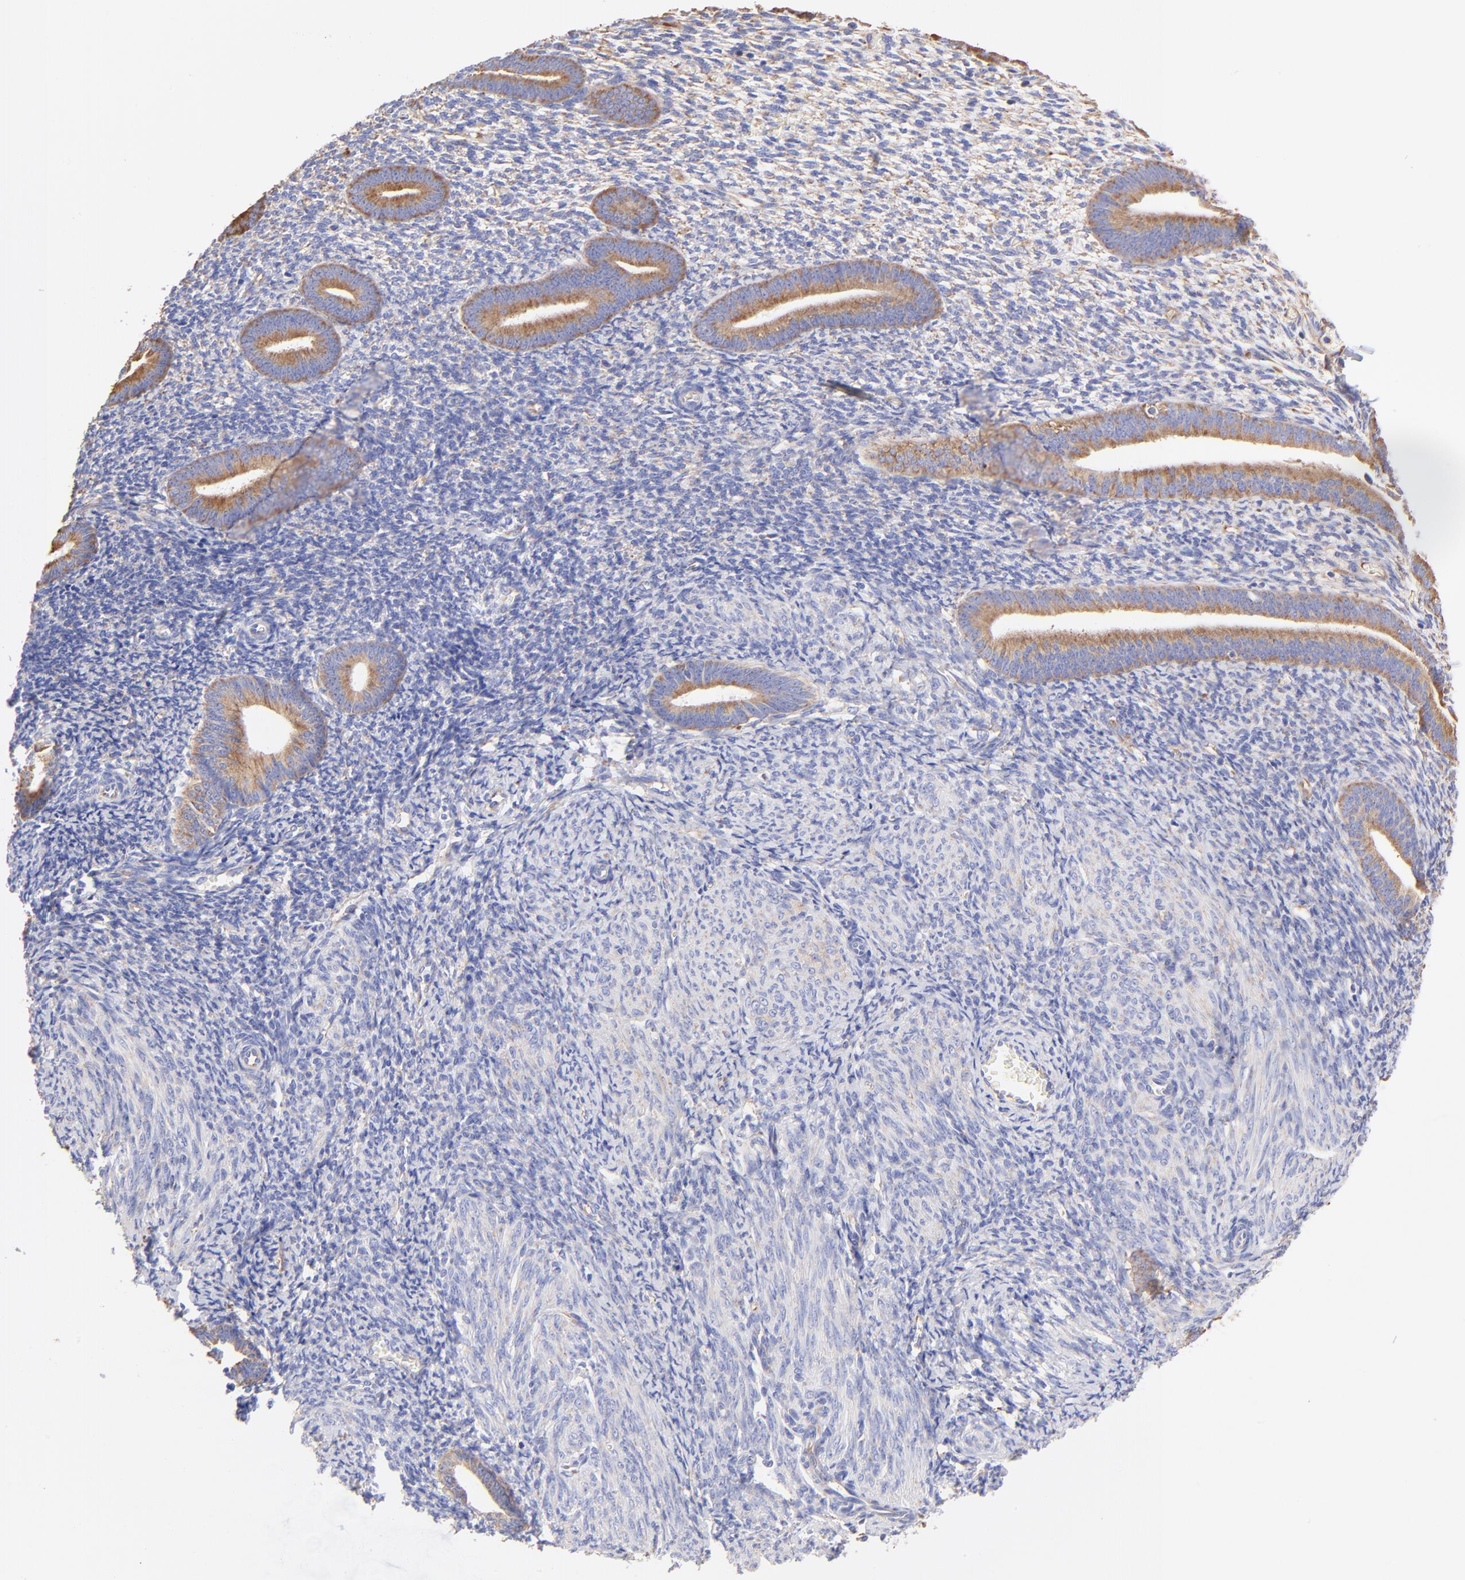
{"staining": {"intensity": "weak", "quantity": "<25%", "location": "cytoplasmic/membranous"}, "tissue": "endometrium", "cell_type": "Cells in endometrial stroma", "image_type": "normal", "snomed": [{"axis": "morphology", "description": "Normal tissue, NOS"}, {"axis": "topography", "description": "Endometrium"}], "caption": "An IHC histopathology image of benign endometrium is shown. There is no staining in cells in endometrial stroma of endometrium.", "gene": "RPL30", "patient": {"sex": "female", "age": 57}}